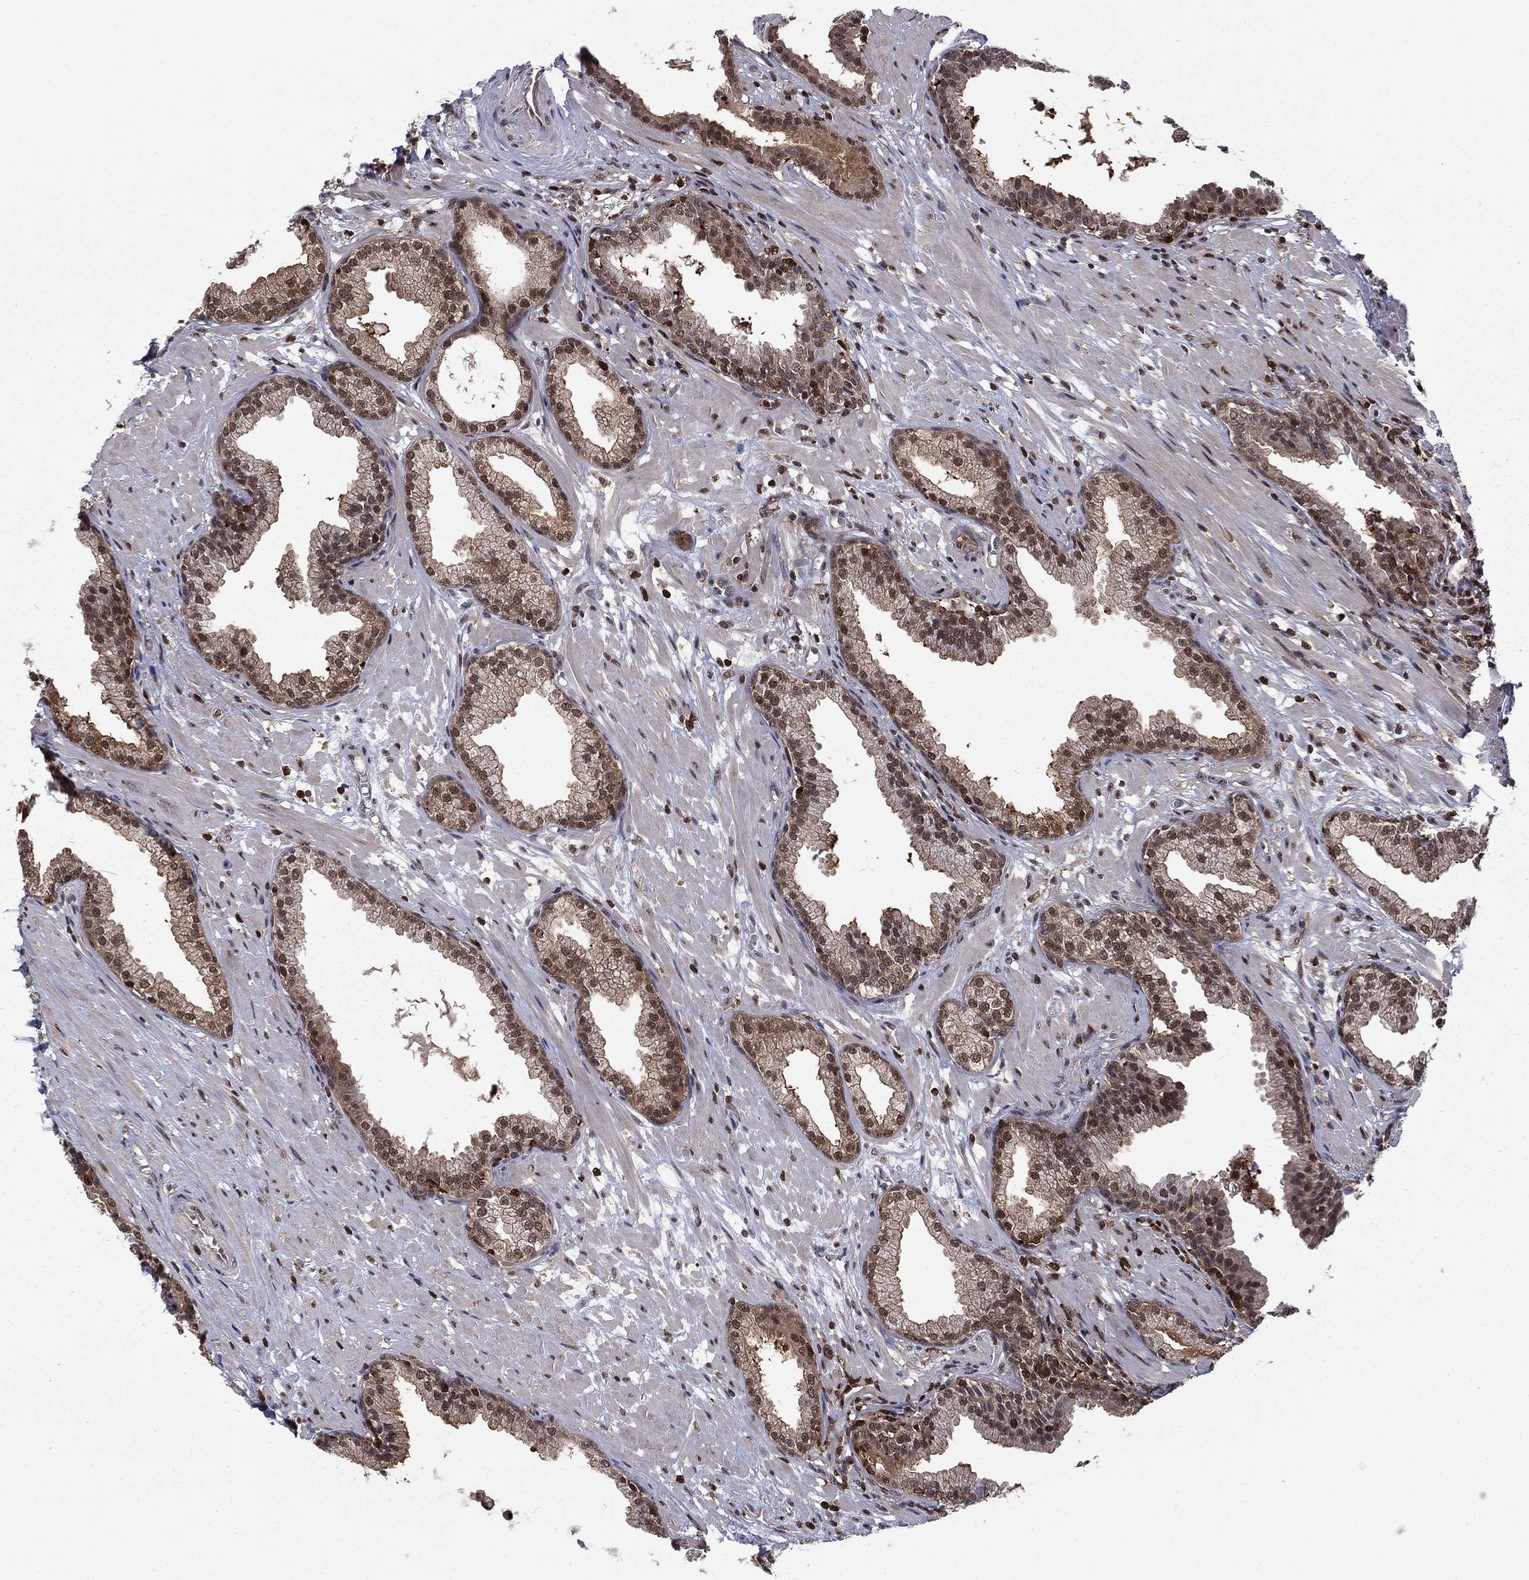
{"staining": {"intensity": "moderate", "quantity": "25%-75%", "location": "nuclear"}, "tissue": "prostate", "cell_type": "Glandular cells", "image_type": "normal", "snomed": [{"axis": "morphology", "description": "Normal tissue, NOS"}, {"axis": "topography", "description": "Prostate"}], "caption": "High-magnification brightfield microscopy of normal prostate stained with DAB (brown) and counterstained with hematoxylin (blue). glandular cells exhibit moderate nuclear staining is present in approximately25%-75% of cells. (Brightfield microscopy of DAB IHC at high magnification).", "gene": "PSMD2", "patient": {"sex": "male", "age": 64}}